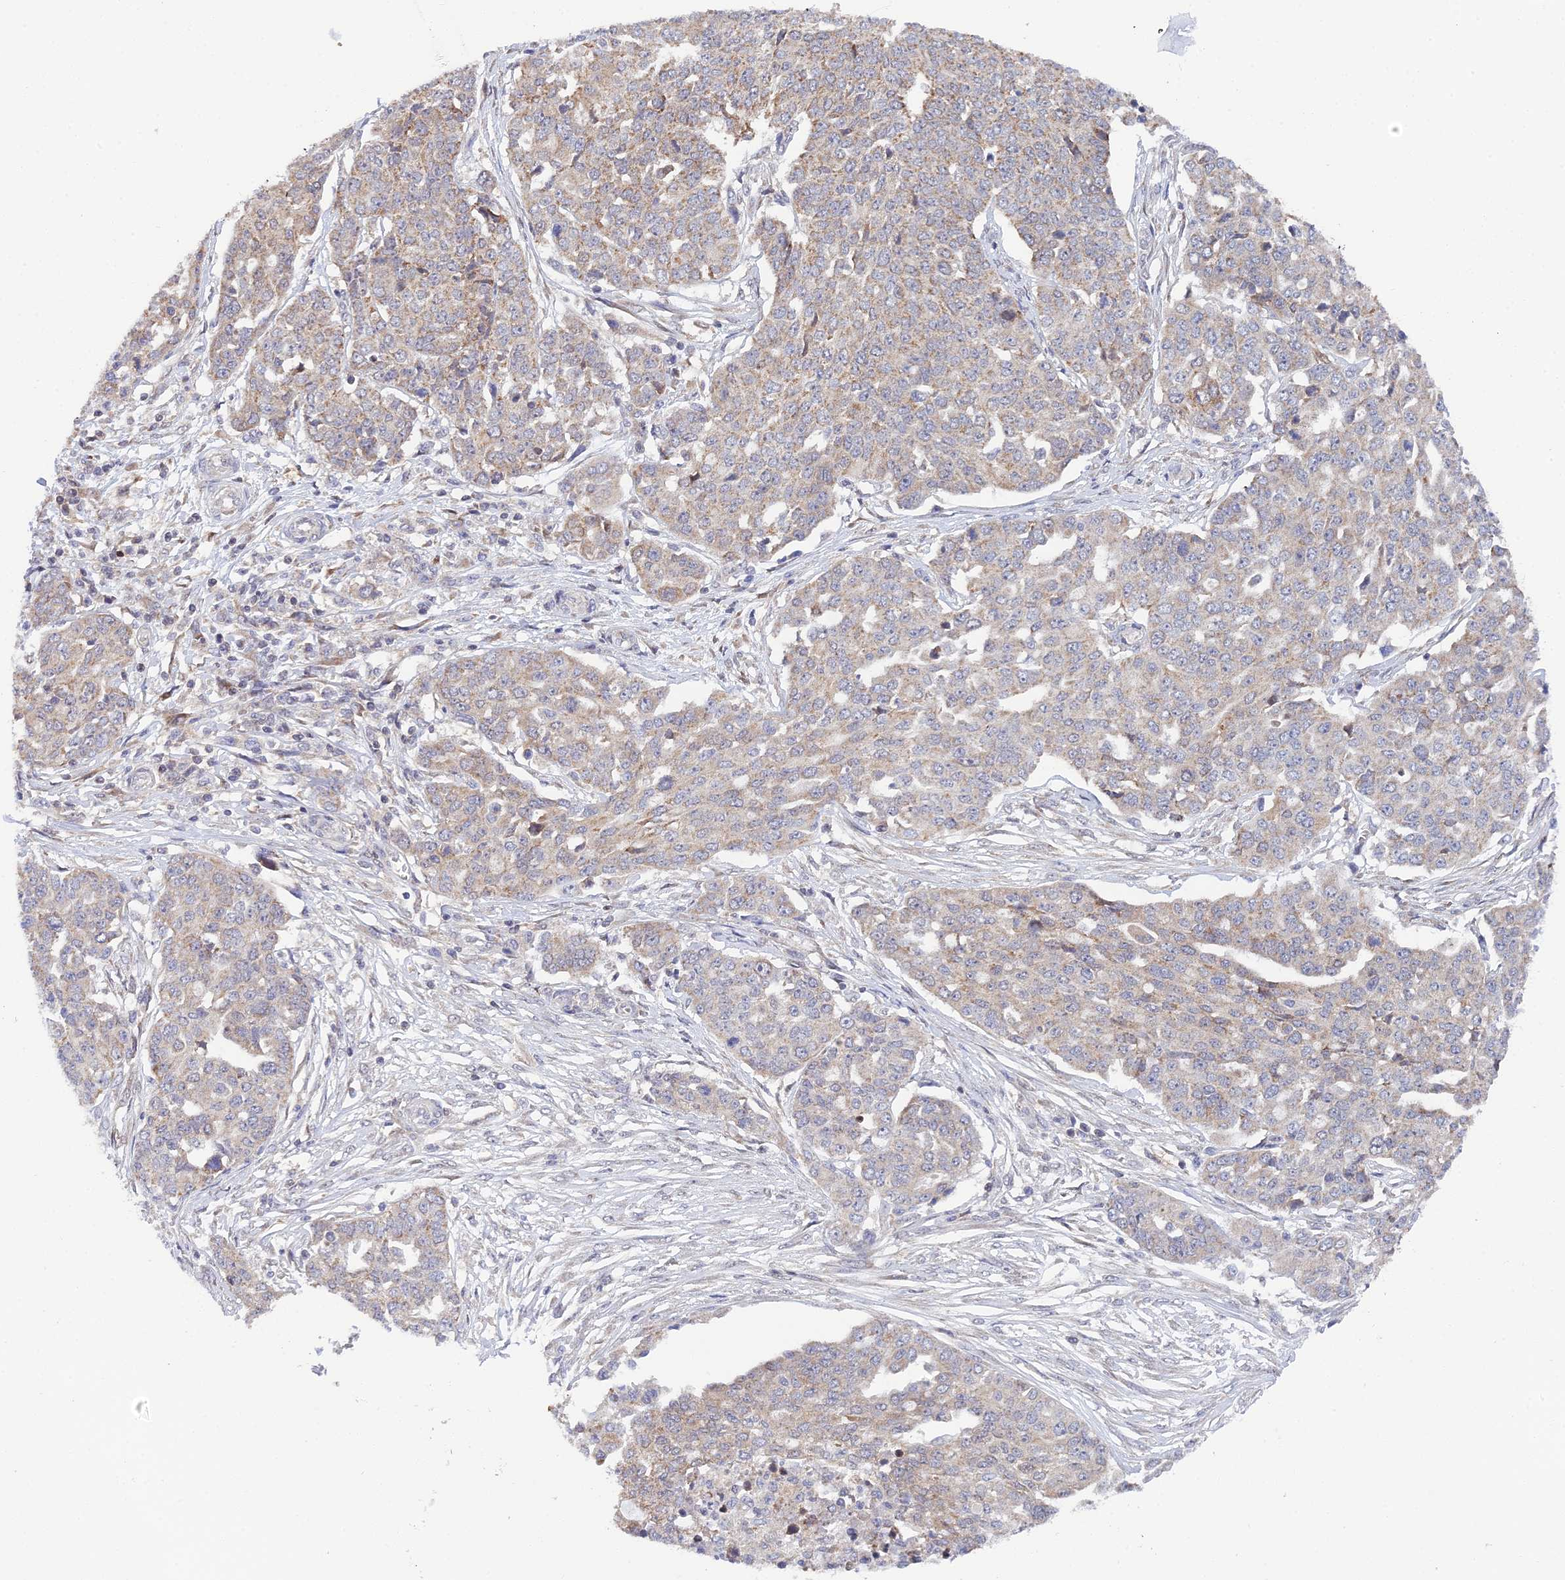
{"staining": {"intensity": "weak", "quantity": ">75%", "location": "cytoplasmic/membranous"}, "tissue": "ovarian cancer", "cell_type": "Tumor cells", "image_type": "cancer", "snomed": [{"axis": "morphology", "description": "Cystadenocarcinoma, serous, NOS"}, {"axis": "topography", "description": "Soft tissue"}, {"axis": "topography", "description": "Ovary"}], "caption": "Protein staining exhibits weak cytoplasmic/membranous staining in approximately >75% of tumor cells in ovarian cancer (serous cystadenocarcinoma). (brown staining indicates protein expression, while blue staining denotes nuclei).", "gene": "ELOA2", "patient": {"sex": "female", "age": 57}}